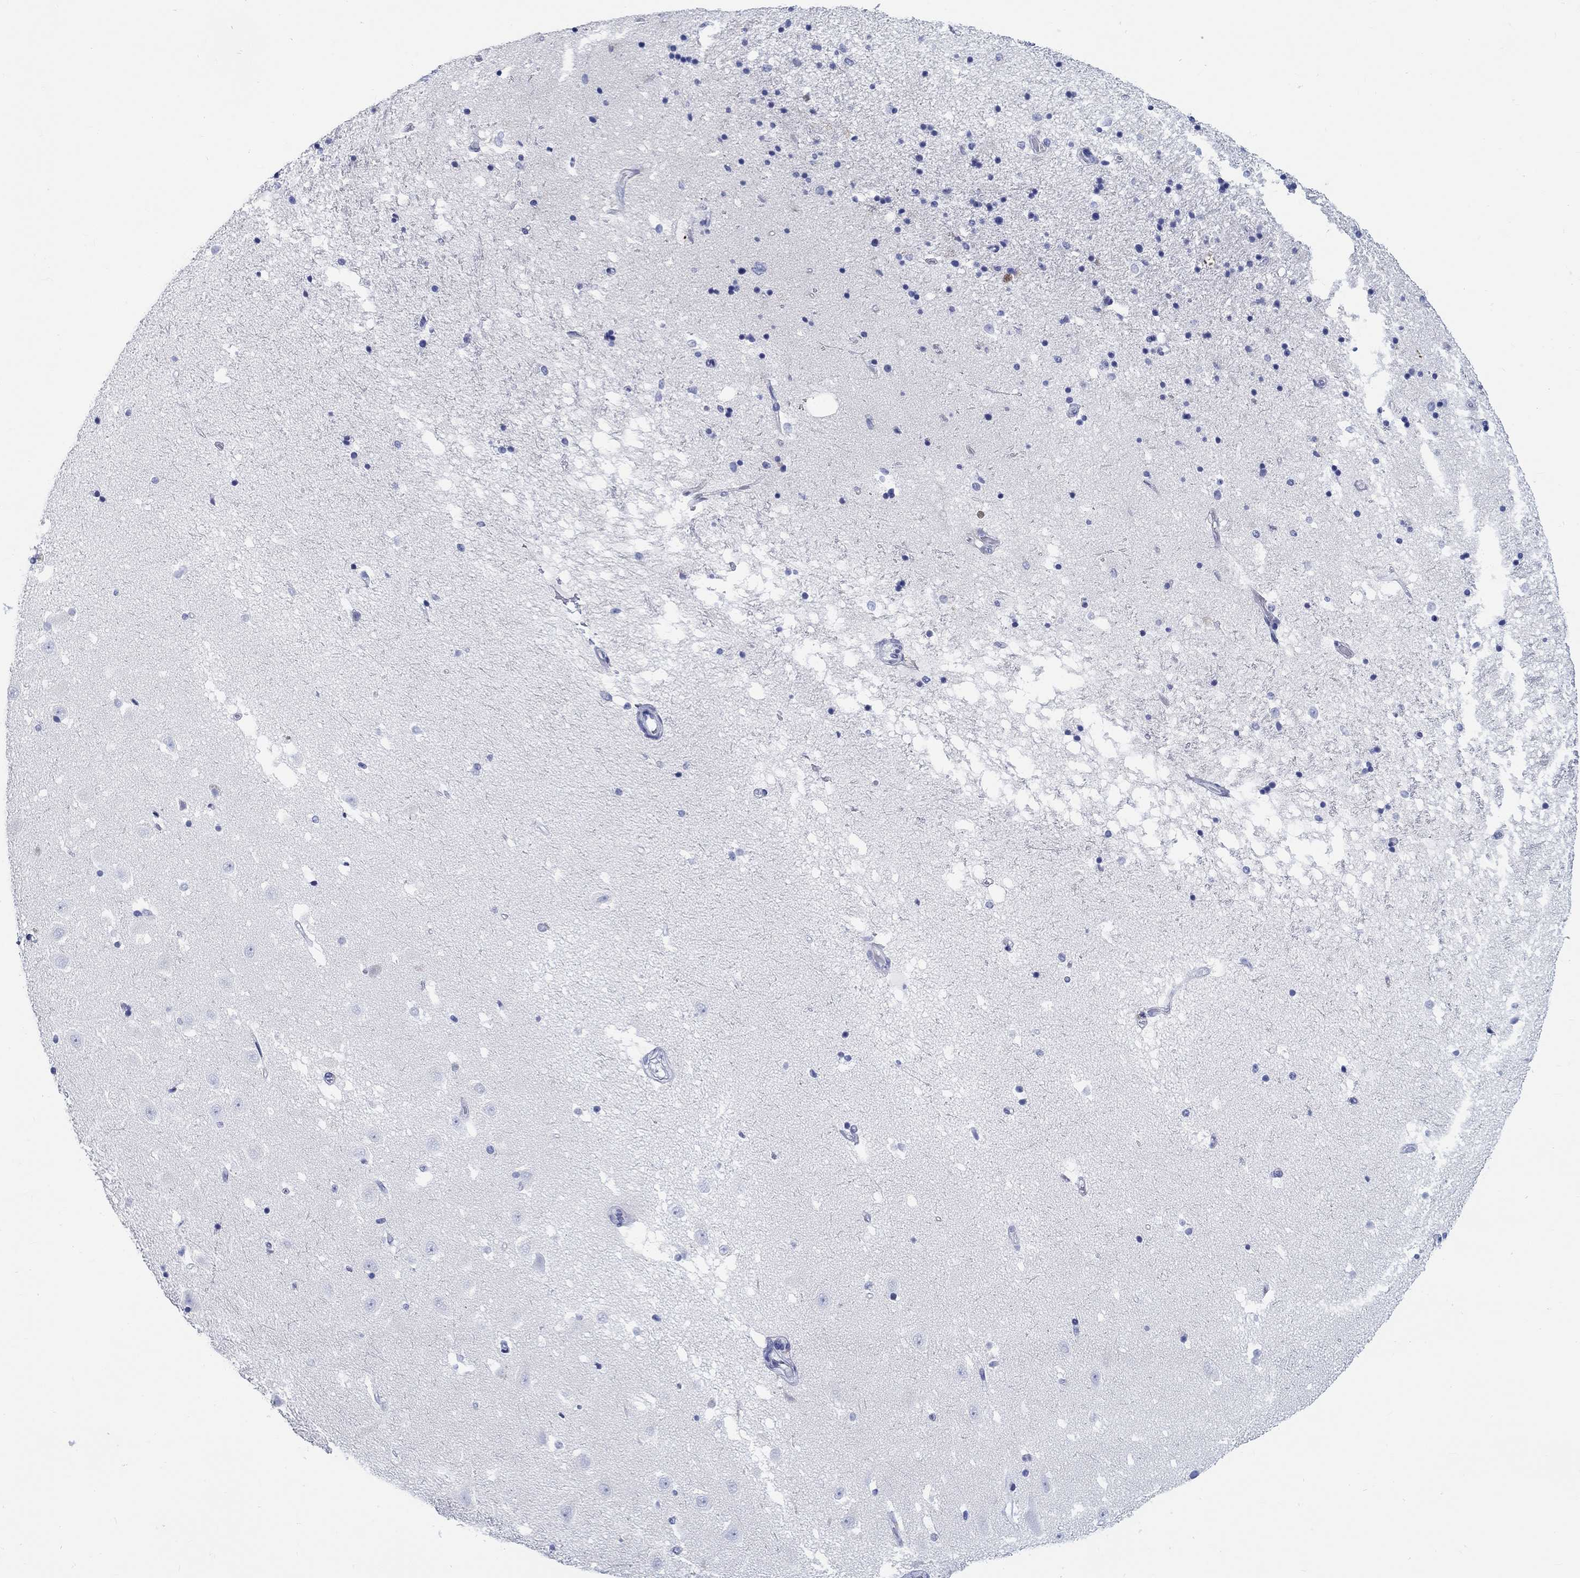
{"staining": {"intensity": "negative", "quantity": "none", "location": "none"}, "tissue": "hippocampus", "cell_type": "Glial cells", "image_type": "normal", "snomed": [{"axis": "morphology", "description": "Normal tissue, NOS"}, {"axis": "topography", "description": "Hippocampus"}], "caption": "Immunohistochemistry (IHC) of normal hippocampus reveals no positivity in glial cells.", "gene": "RD3L", "patient": {"sex": "male", "age": 49}}